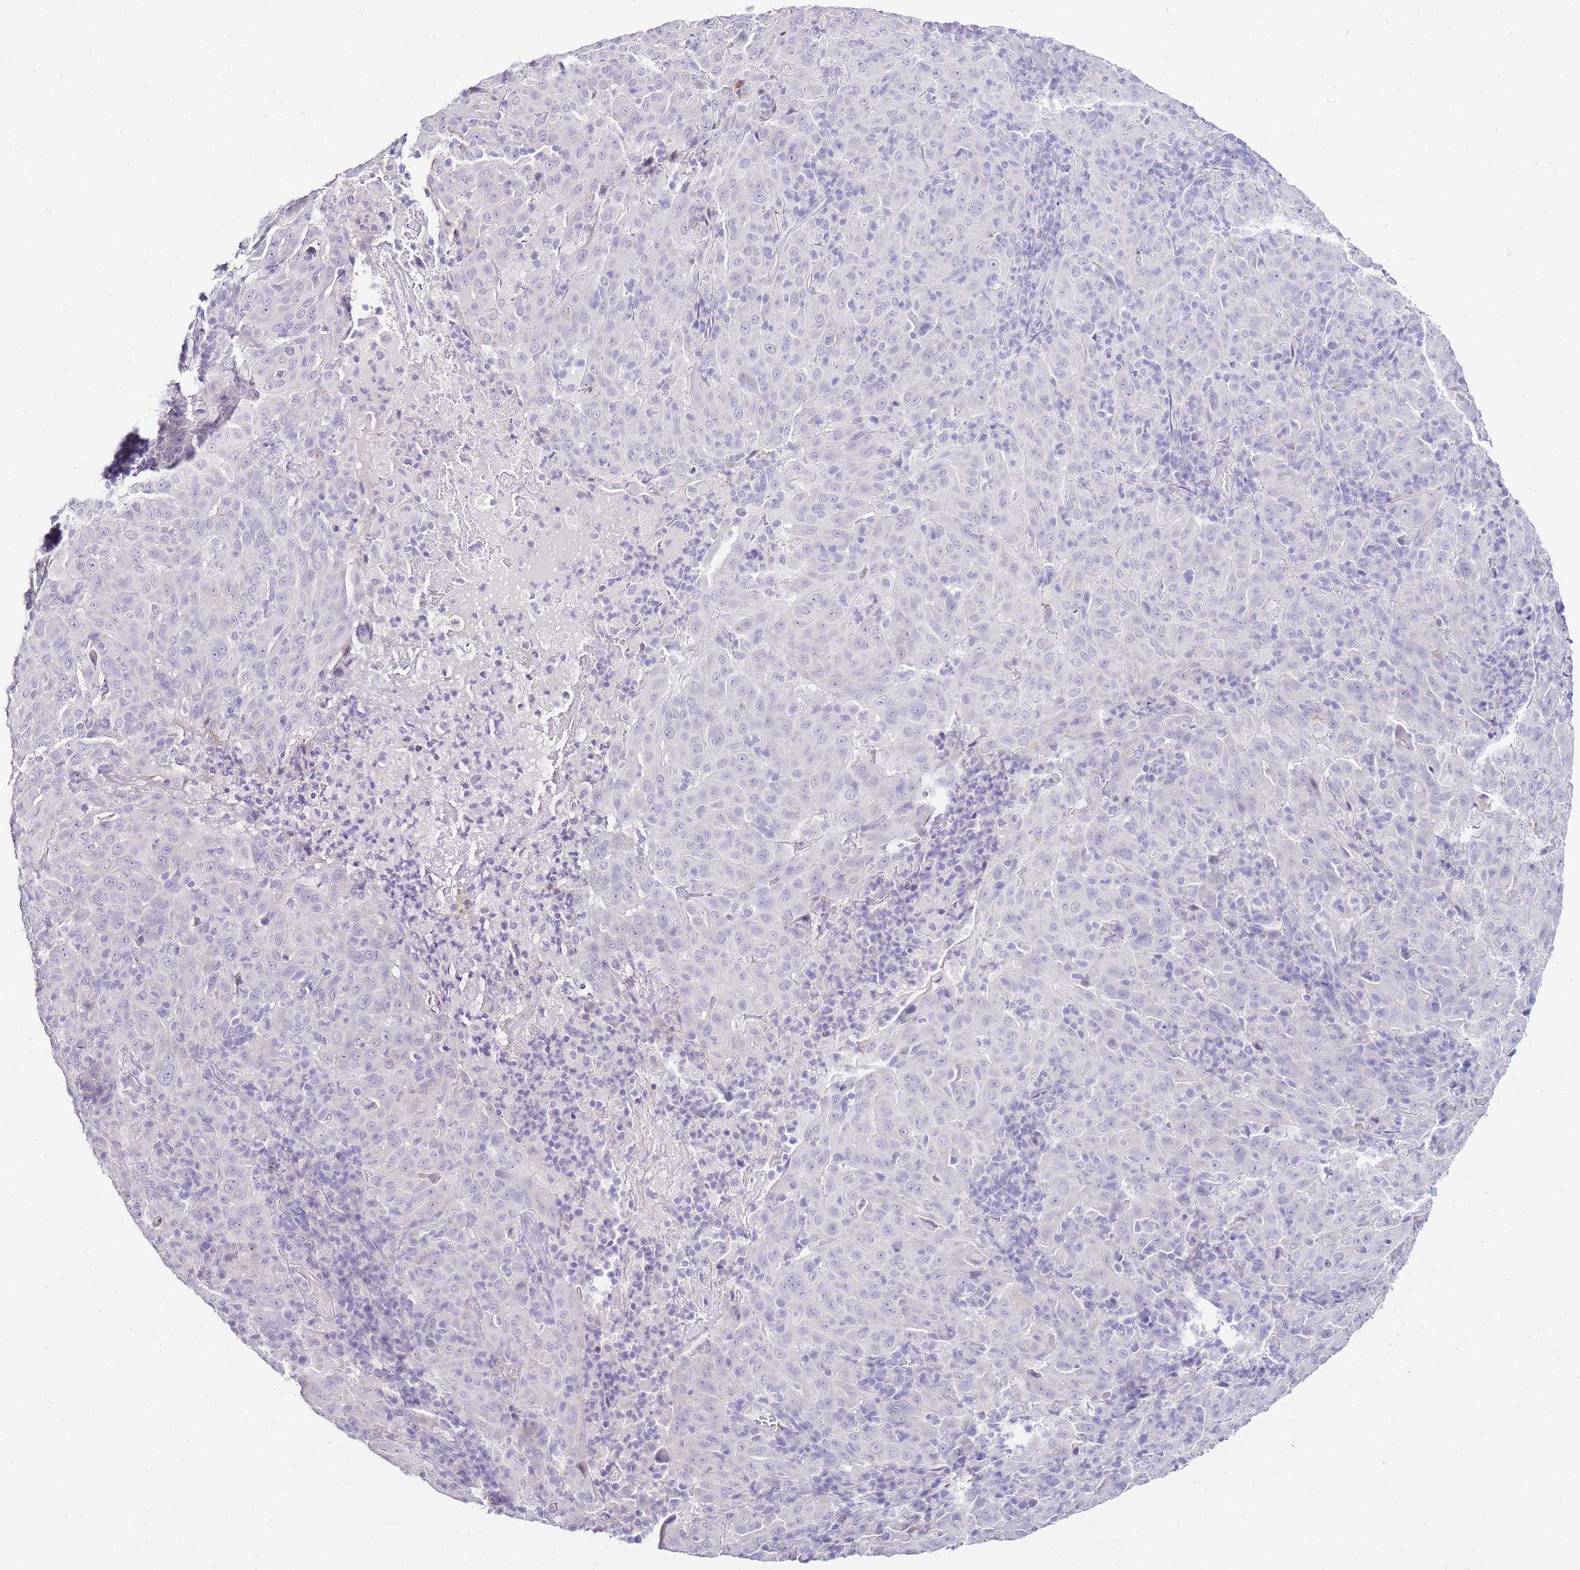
{"staining": {"intensity": "negative", "quantity": "none", "location": "none"}, "tissue": "pancreatic cancer", "cell_type": "Tumor cells", "image_type": "cancer", "snomed": [{"axis": "morphology", "description": "Adenocarcinoma, NOS"}, {"axis": "topography", "description": "Pancreas"}], "caption": "Tumor cells show no significant protein staining in pancreatic cancer (adenocarcinoma). (Stains: DAB IHC with hematoxylin counter stain, Microscopy: brightfield microscopy at high magnification).", "gene": "DPP4", "patient": {"sex": "male", "age": 63}}